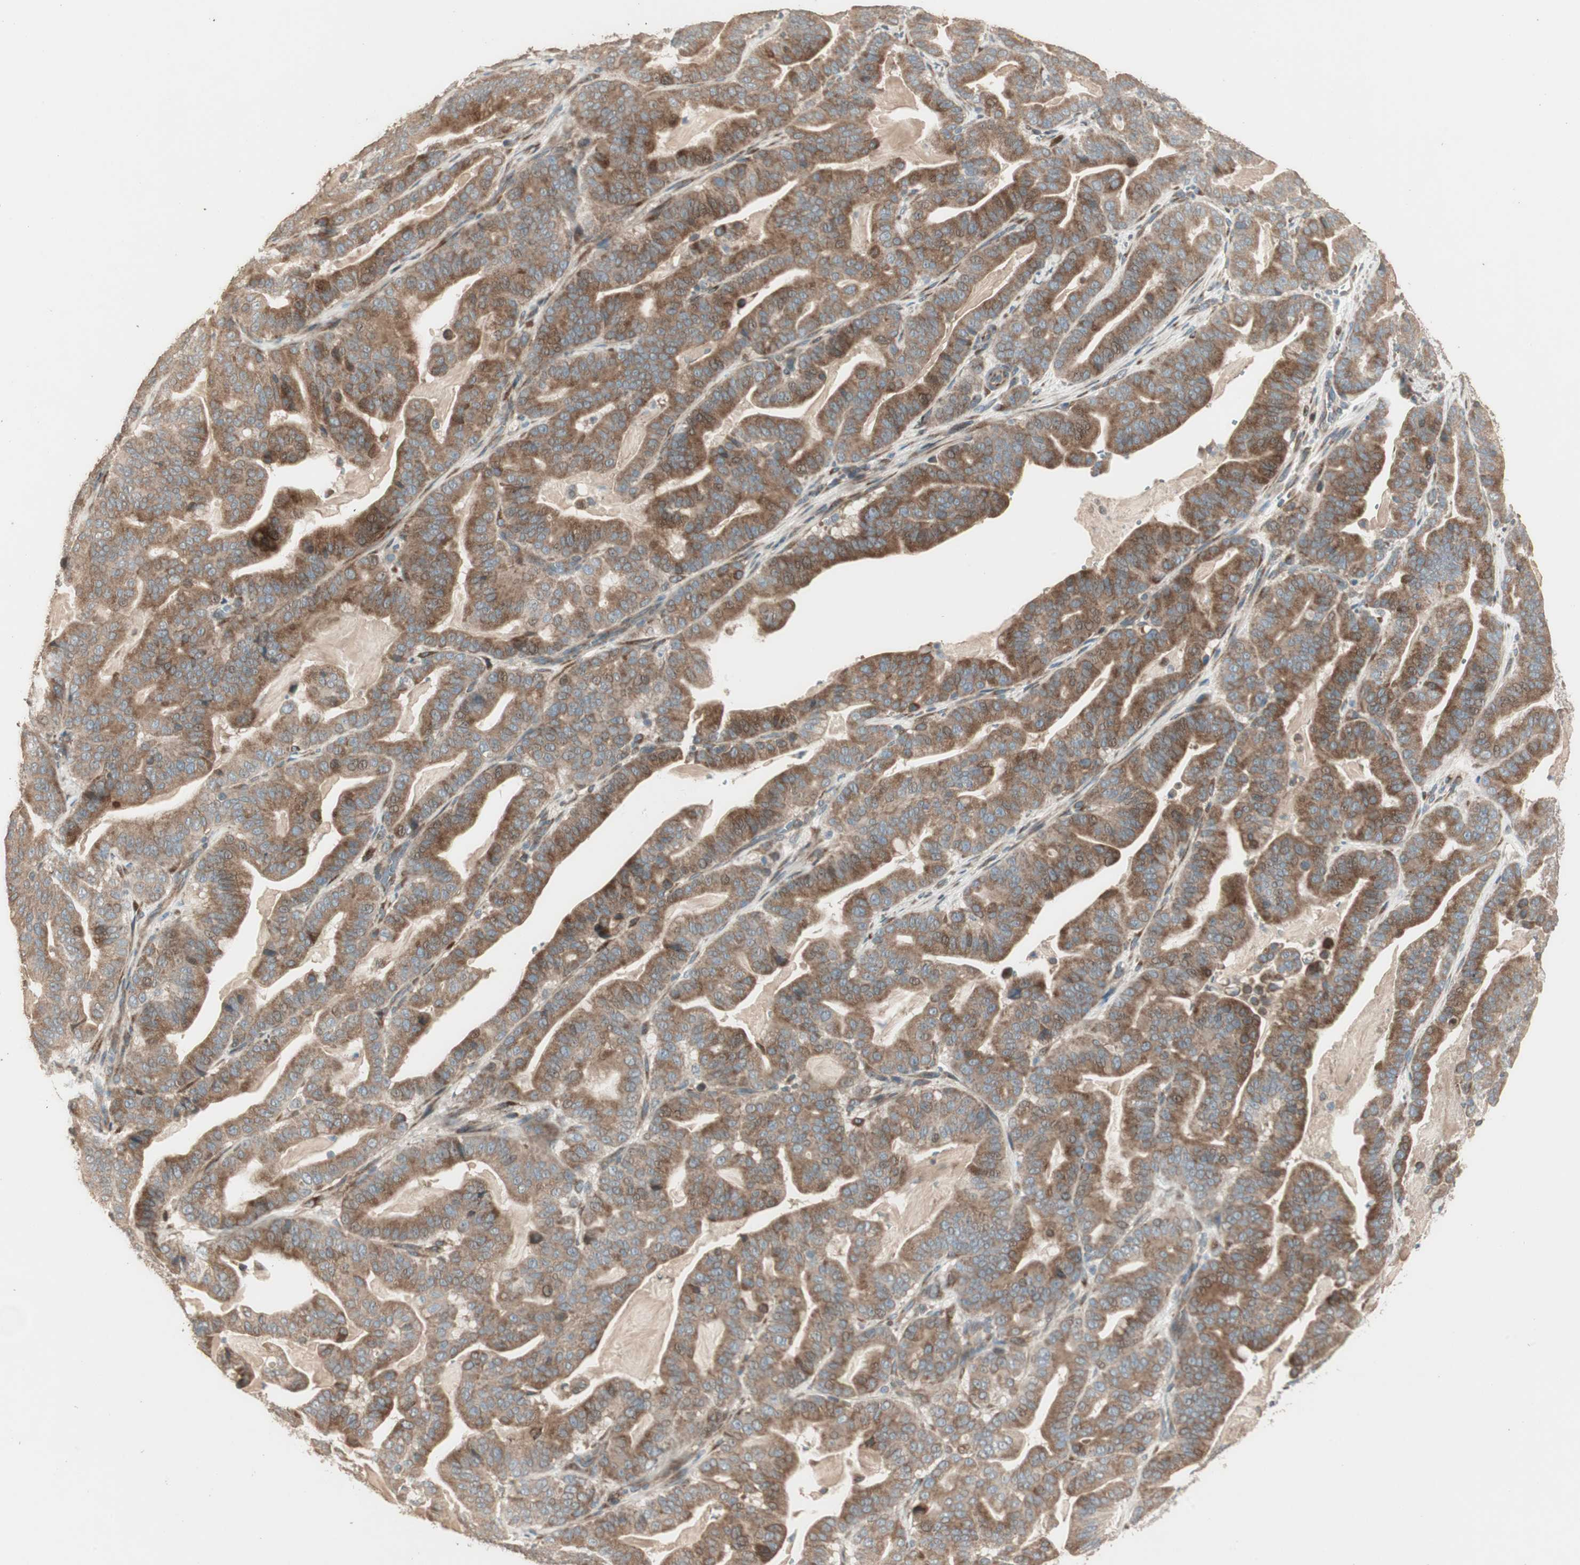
{"staining": {"intensity": "moderate", "quantity": ">75%", "location": "cytoplasmic/membranous"}, "tissue": "pancreatic cancer", "cell_type": "Tumor cells", "image_type": "cancer", "snomed": [{"axis": "morphology", "description": "Adenocarcinoma, NOS"}, {"axis": "topography", "description": "Pancreas"}], "caption": "IHC of adenocarcinoma (pancreatic) exhibits medium levels of moderate cytoplasmic/membranous staining in about >75% of tumor cells.", "gene": "RARRES1", "patient": {"sex": "male", "age": 63}}